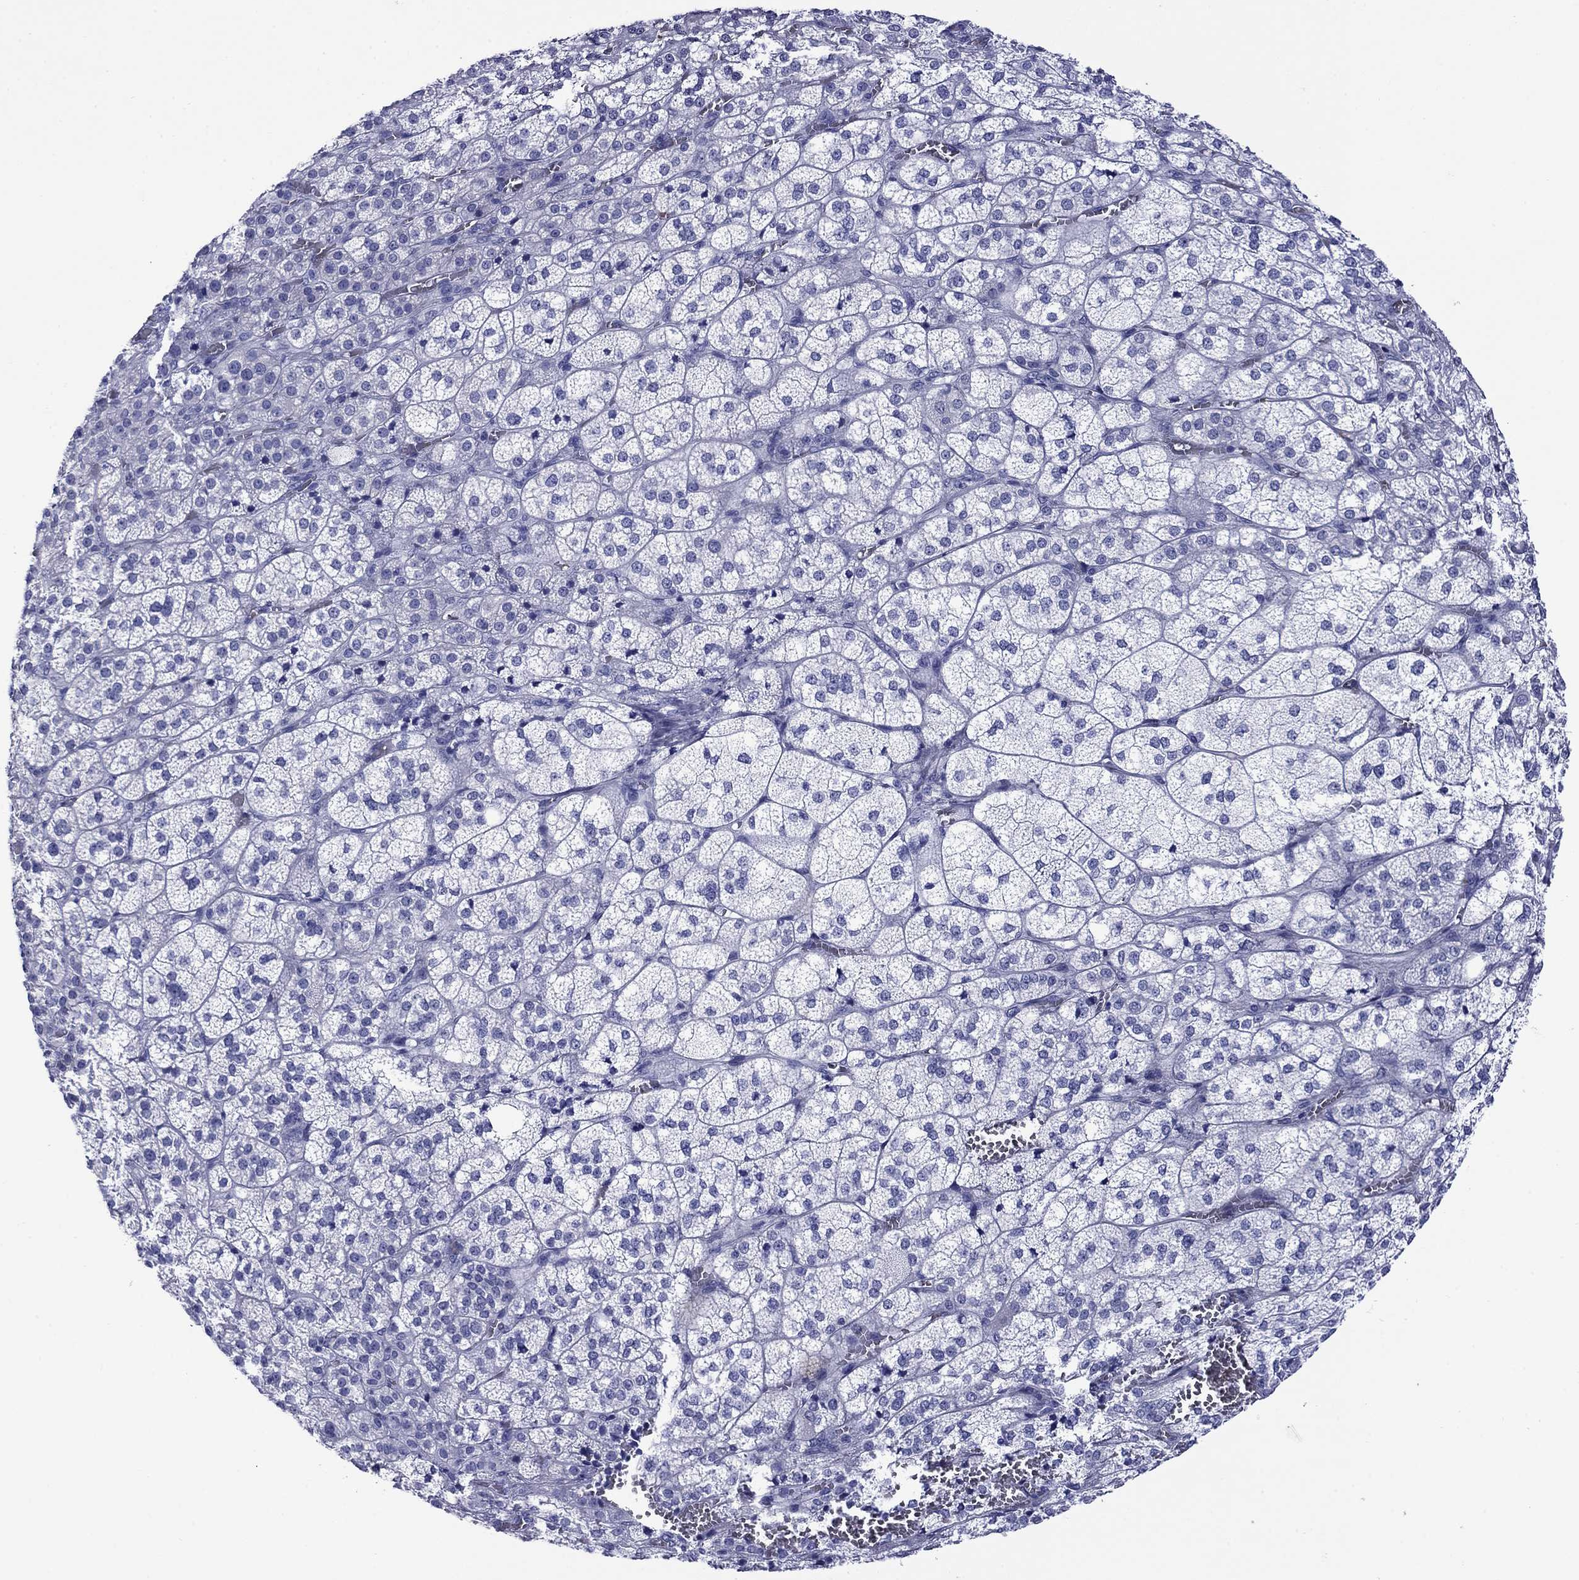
{"staining": {"intensity": "negative", "quantity": "none", "location": "none"}, "tissue": "adrenal gland", "cell_type": "Glandular cells", "image_type": "normal", "snomed": [{"axis": "morphology", "description": "Normal tissue, NOS"}, {"axis": "topography", "description": "Adrenal gland"}], "caption": "Adrenal gland stained for a protein using IHC reveals no positivity glandular cells.", "gene": "ROM1", "patient": {"sex": "female", "age": 60}}